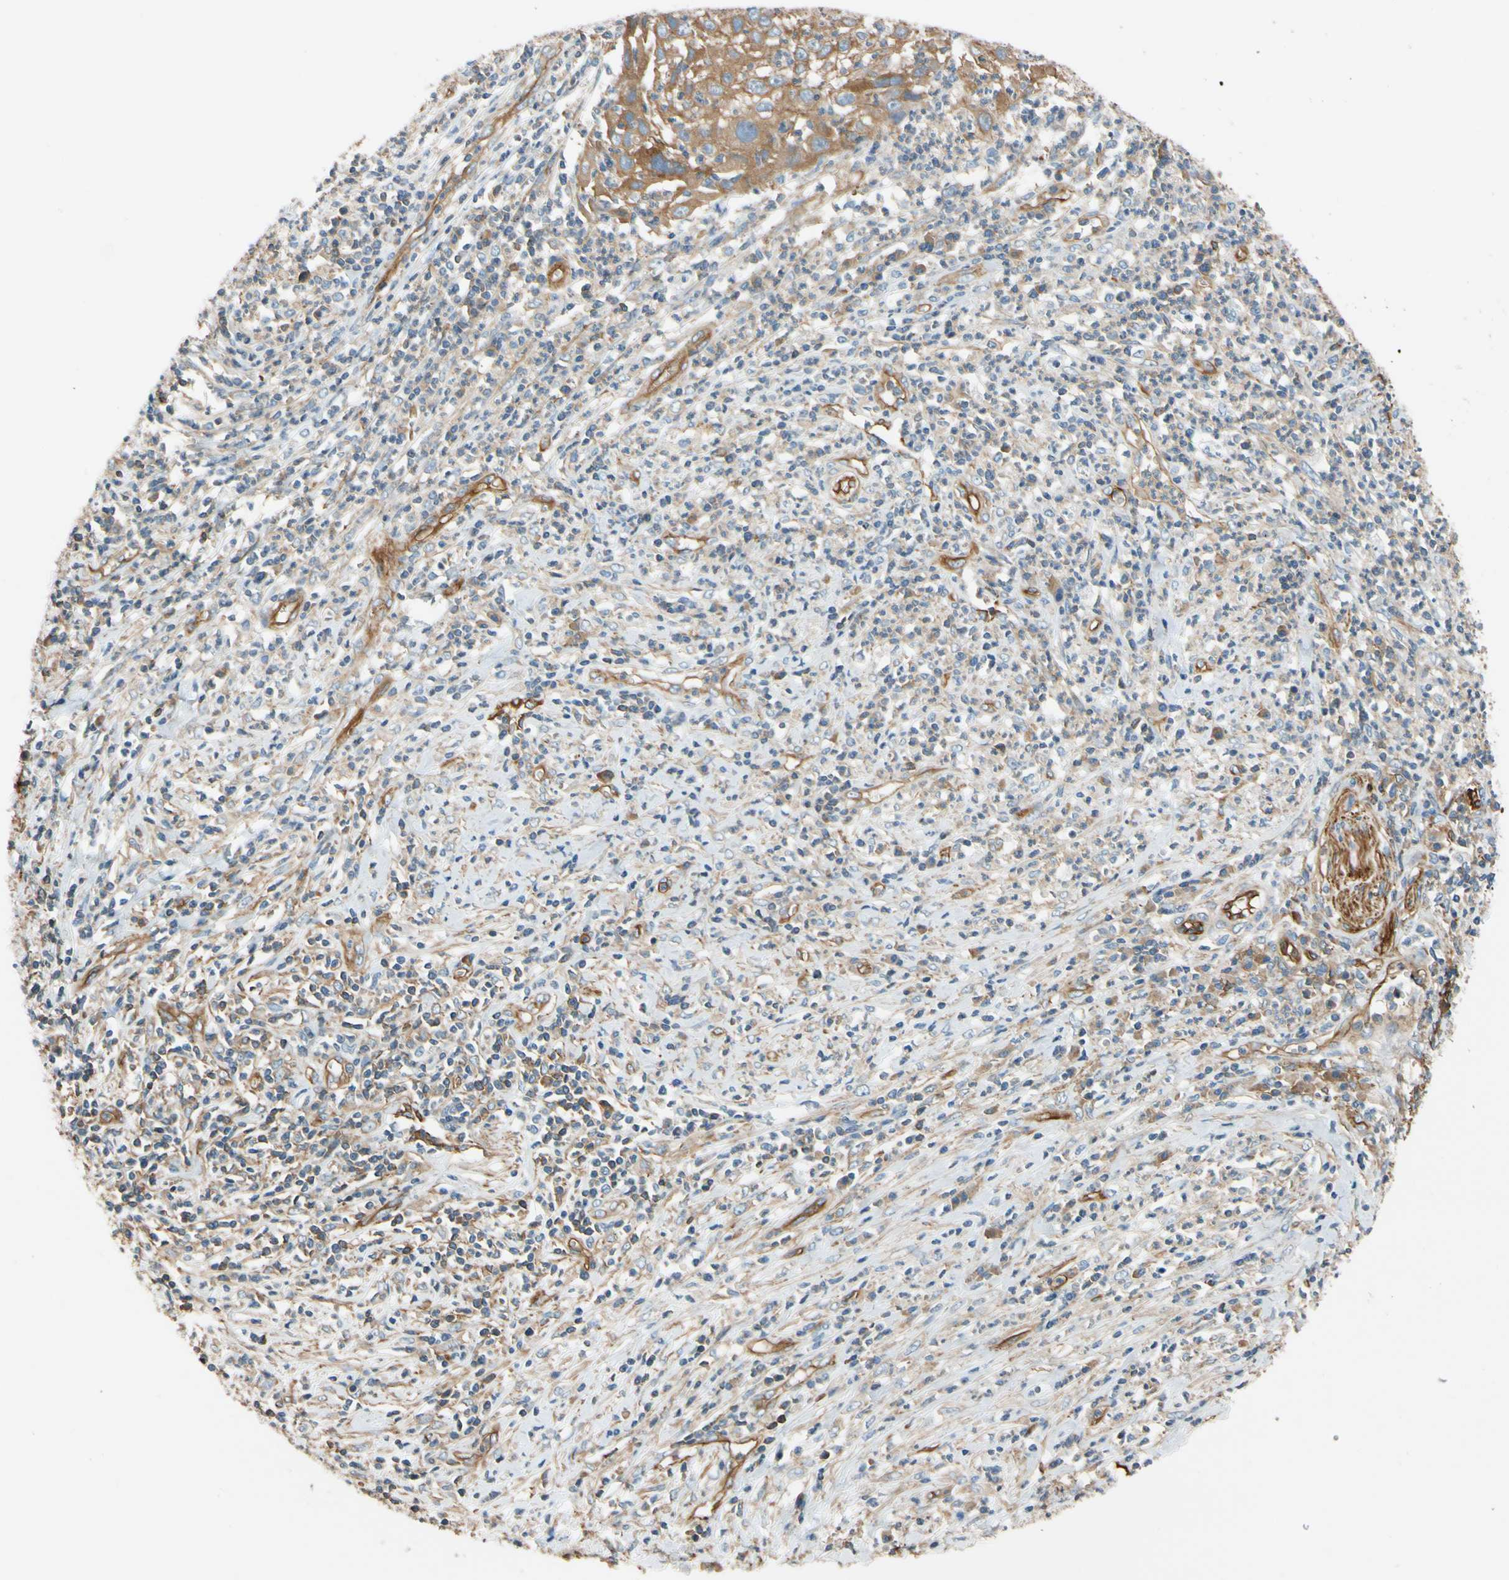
{"staining": {"intensity": "moderate", "quantity": ">75%", "location": "cytoplasmic/membranous"}, "tissue": "cervical cancer", "cell_type": "Tumor cells", "image_type": "cancer", "snomed": [{"axis": "morphology", "description": "Squamous cell carcinoma, NOS"}, {"axis": "topography", "description": "Cervix"}], "caption": "Immunohistochemical staining of squamous cell carcinoma (cervical) displays medium levels of moderate cytoplasmic/membranous protein positivity in about >75% of tumor cells.", "gene": "SPTAN1", "patient": {"sex": "female", "age": 32}}